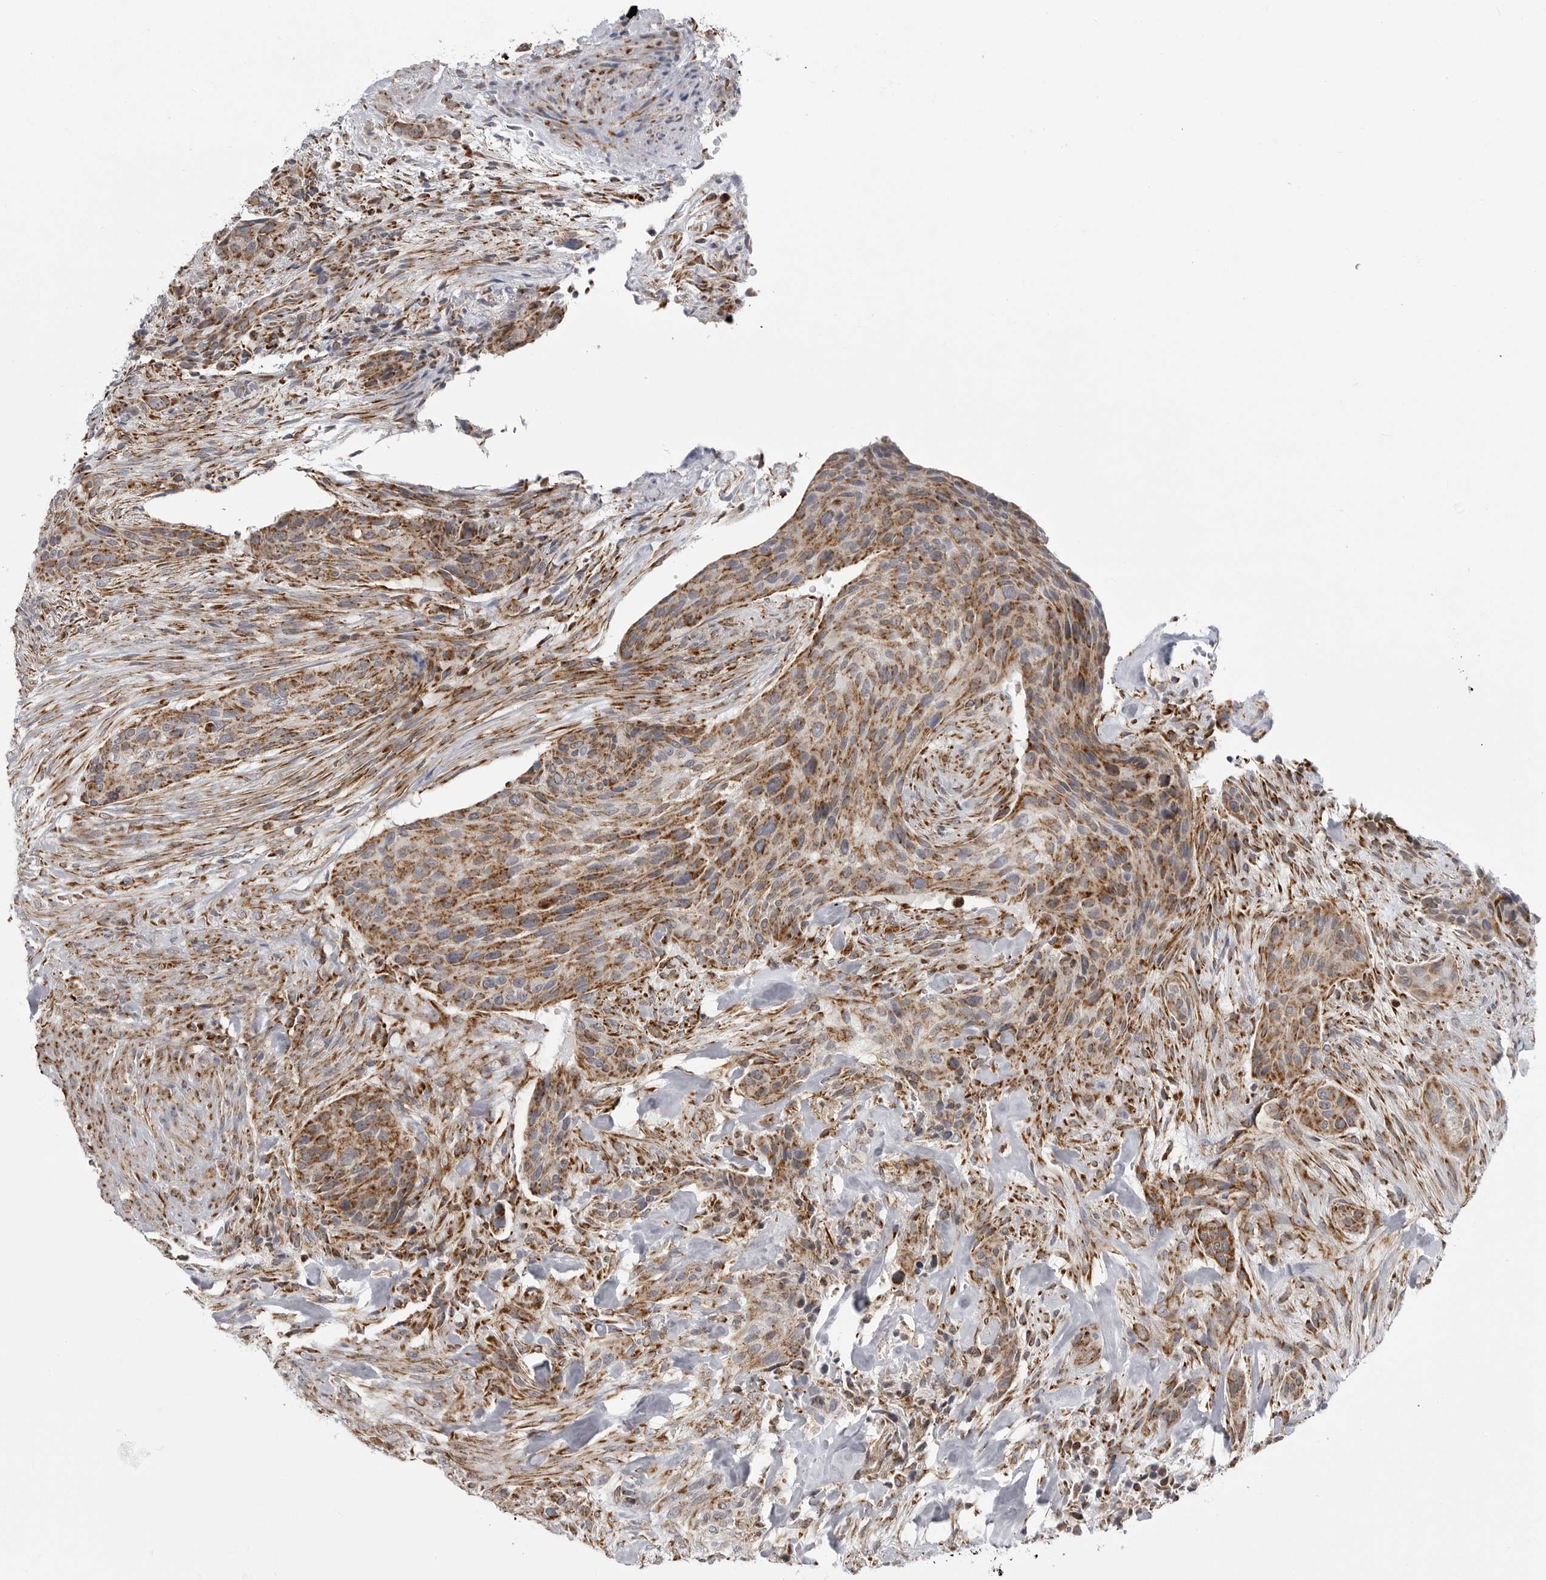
{"staining": {"intensity": "moderate", "quantity": ">75%", "location": "cytoplasmic/membranous"}, "tissue": "urothelial cancer", "cell_type": "Tumor cells", "image_type": "cancer", "snomed": [{"axis": "morphology", "description": "Urothelial carcinoma, High grade"}, {"axis": "topography", "description": "Urinary bladder"}], "caption": "The immunohistochemical stain shows moderate cytoplasmic/membranous expression in tumor cells of urothelial cancer tissue.", "gene": "FH", "patient": {"sex": "male", "age": 35}}